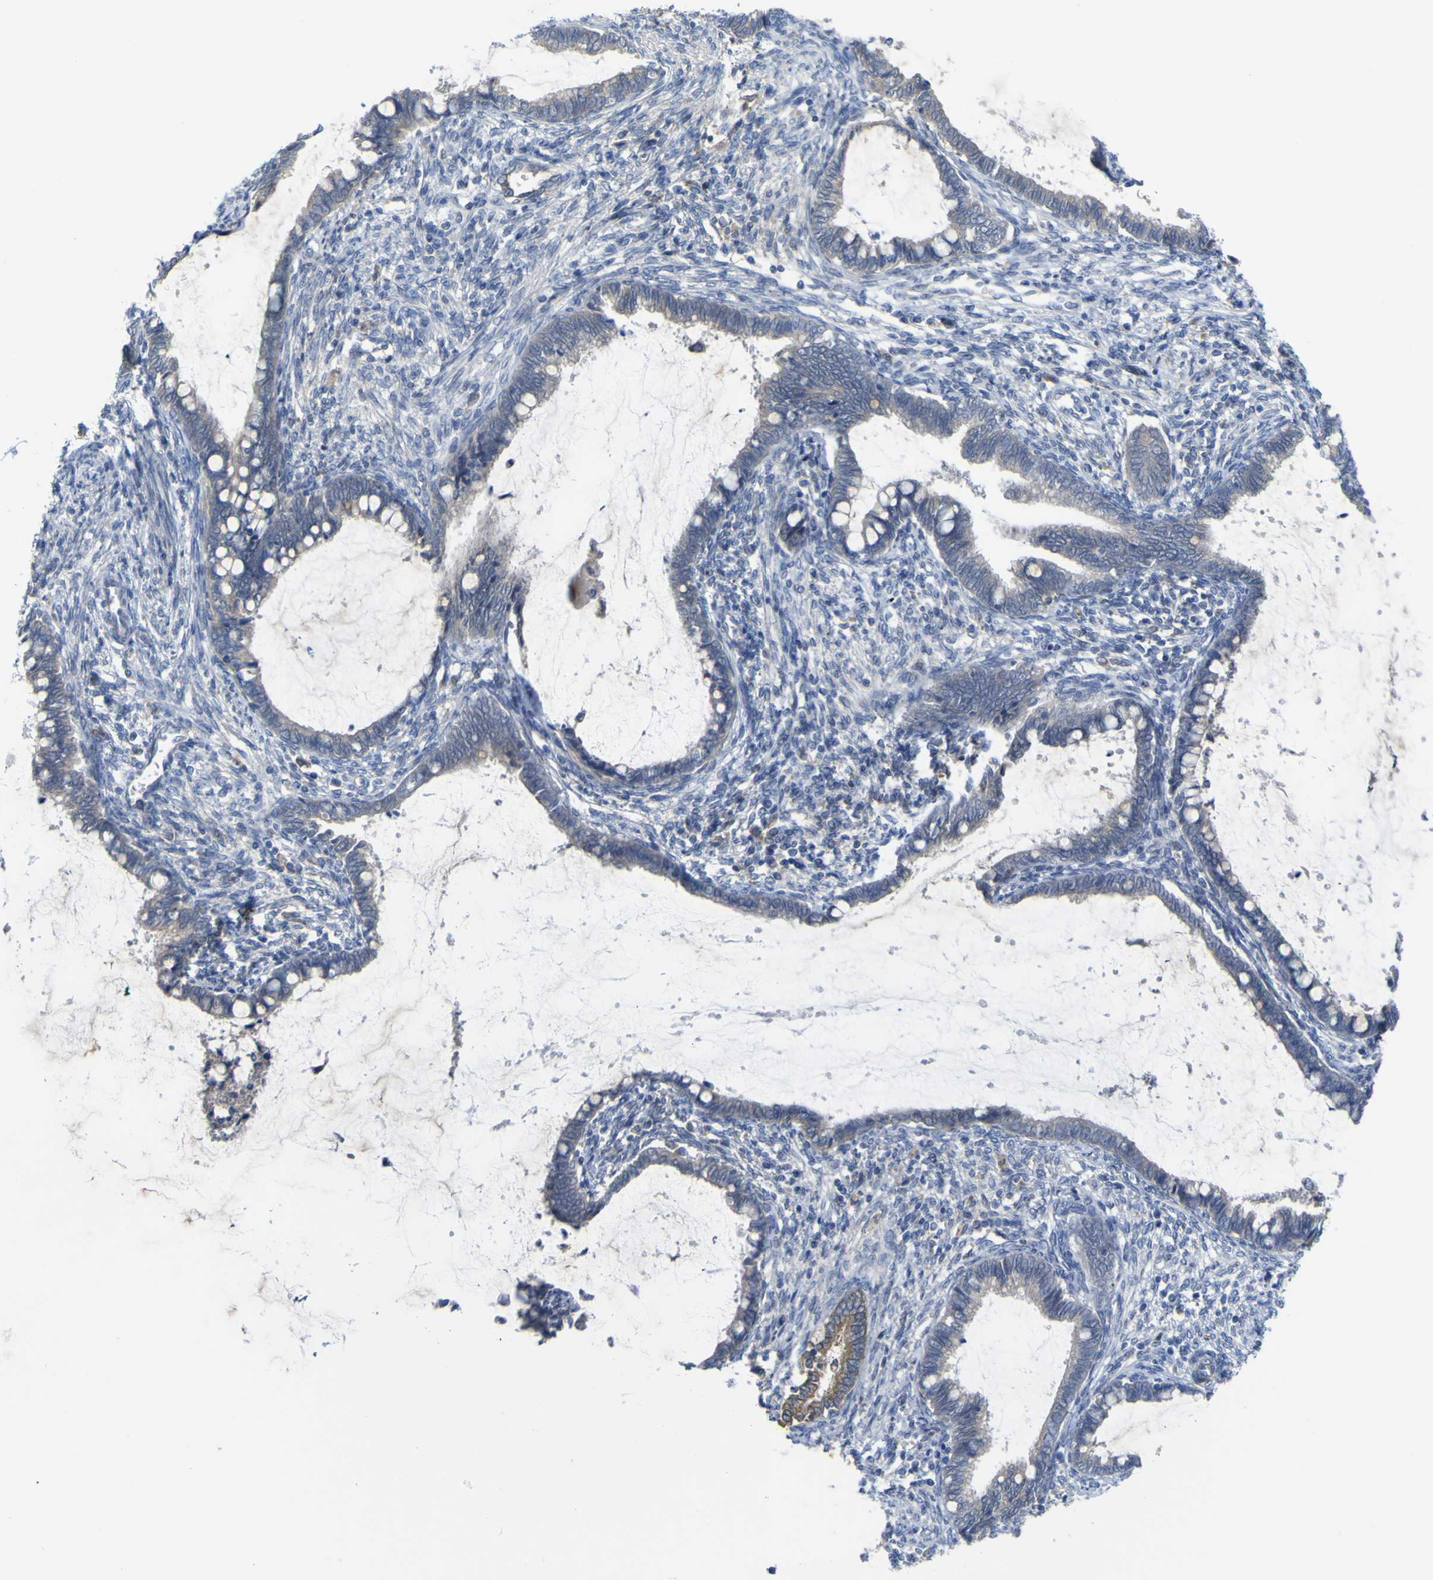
{"staining": {"intensity": "moderate", "quantity": "<25%", "location": "cytoplasmic/membranous"}, "tissue": "cervical cancer", "cell_type": "Tumor cells", "image_type": "cancer", "snomed": [{"axis": "morphology", "description": "Adenocarcinoma, NOS"}, {"axis": "topography", "description": "Cervix"}], "caption": "The micrograph demonstrates staining of cervical cancer, revealing moderate cytoplasmic/membranous protein expression (brown color) within tumor cells. The staining is performed using DAB brown chromogen to label protein expression. The nuclei are counter-stained blue using hematoxylin.", "gene": "TNFRSF11A", "patient": {"sex": "female", "age": 44}}